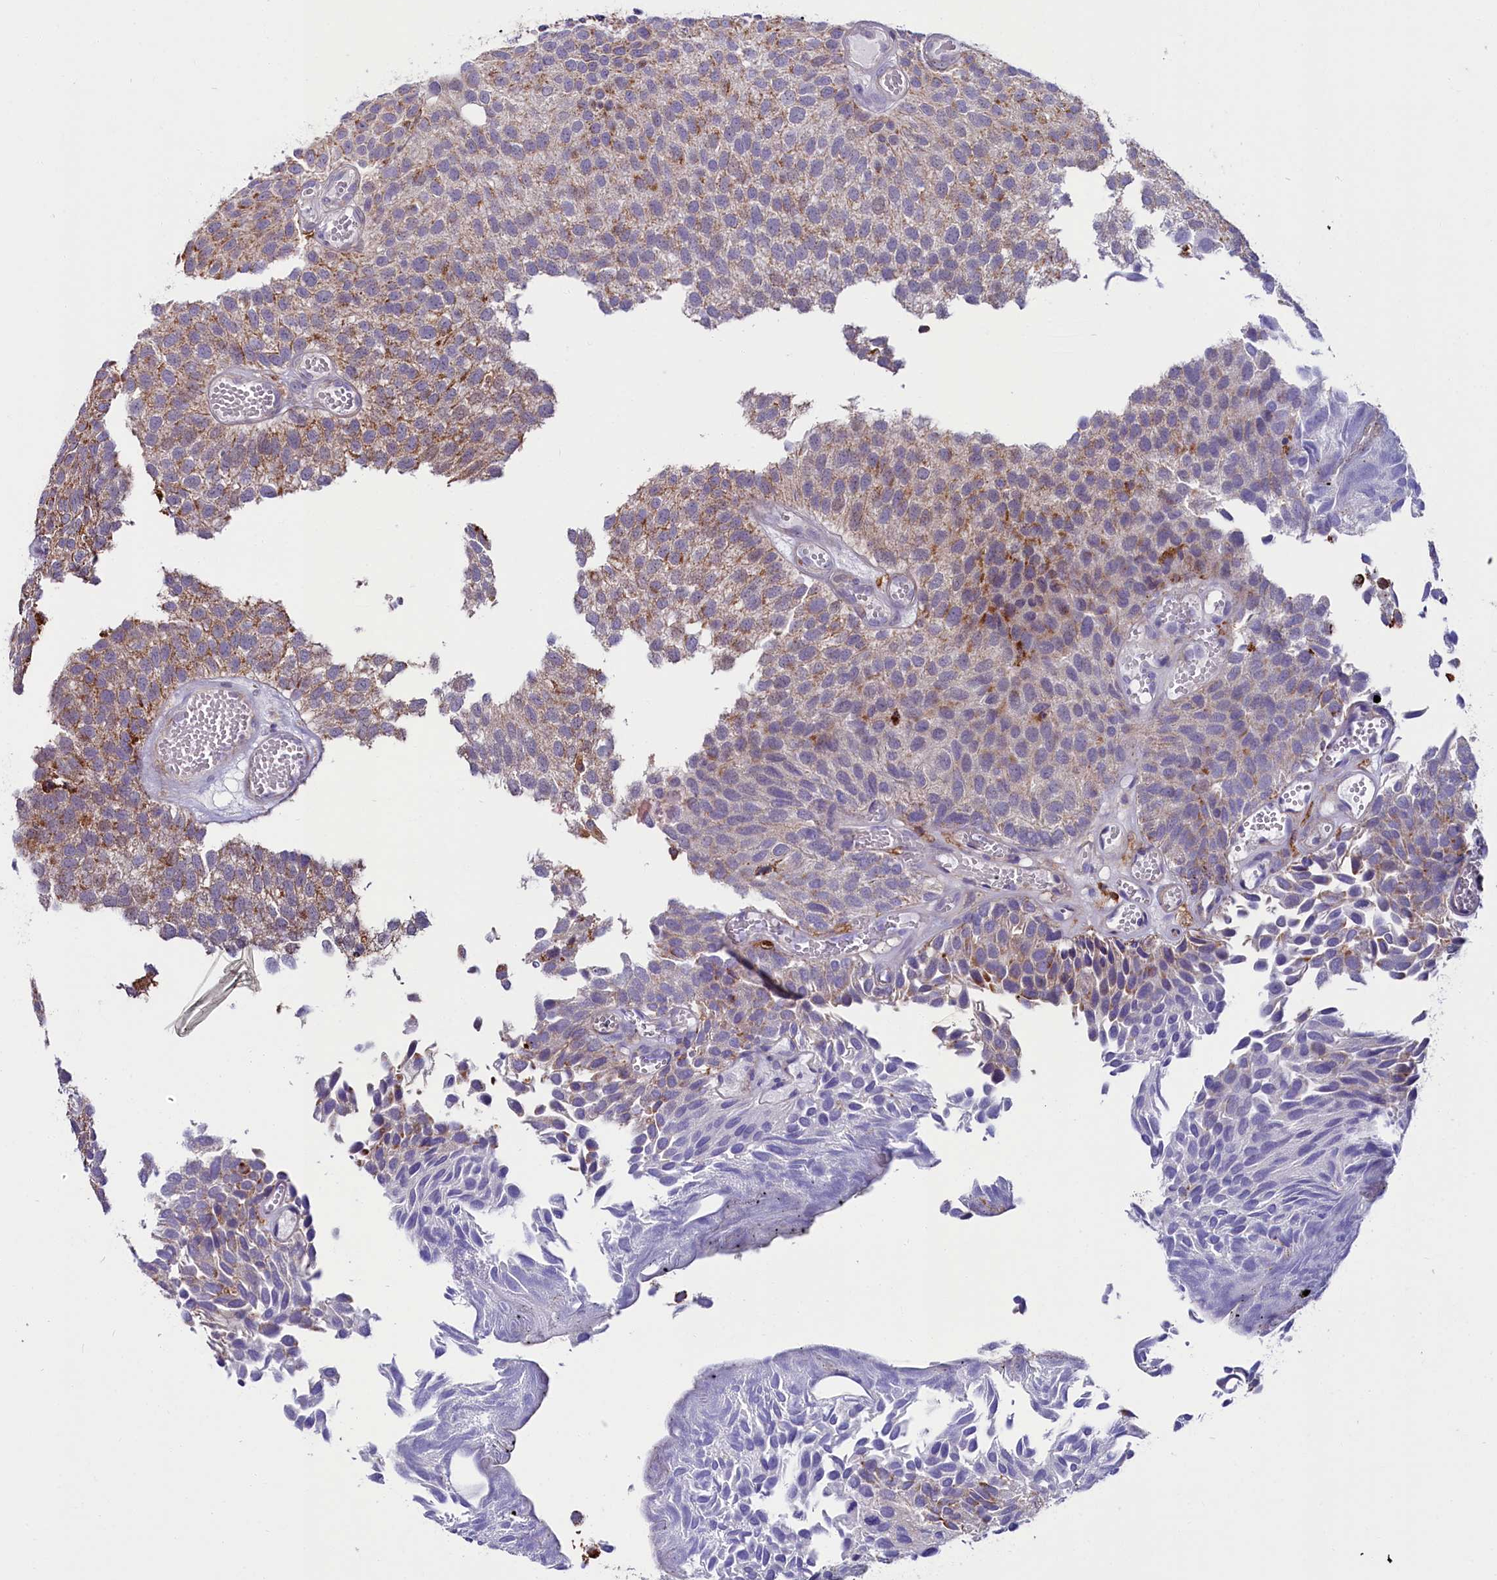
{"staining": {"intensity": "moderate", "quantity": "25%-75%", "location": "cytoplasmic/membranous"}, "tissue": "urothelial cancer", "cell_type": "Tumor cells", "image_type": "cancer", "snomed": [{"axis": "morphology", "description": "Urothelial carcinoma, Low grade"}, {"axis": "topography", "description": "Urinary bladder"}], "caption": "Immunohistochemistry (IHC) (DAB (3,3'-diaminobenzidine)) staining of urothelial carcinoma (low-grade) displays moderate cytoplasmic/membranous protein expression in approximately 25%-75% of tumor cells. Using DAB (brown) and hematoxylin (blue) stains, captured at high magnification using brightfield microscopy.", "gene": "IL20RA", "patient": {"sex": "male", "age": 89}}